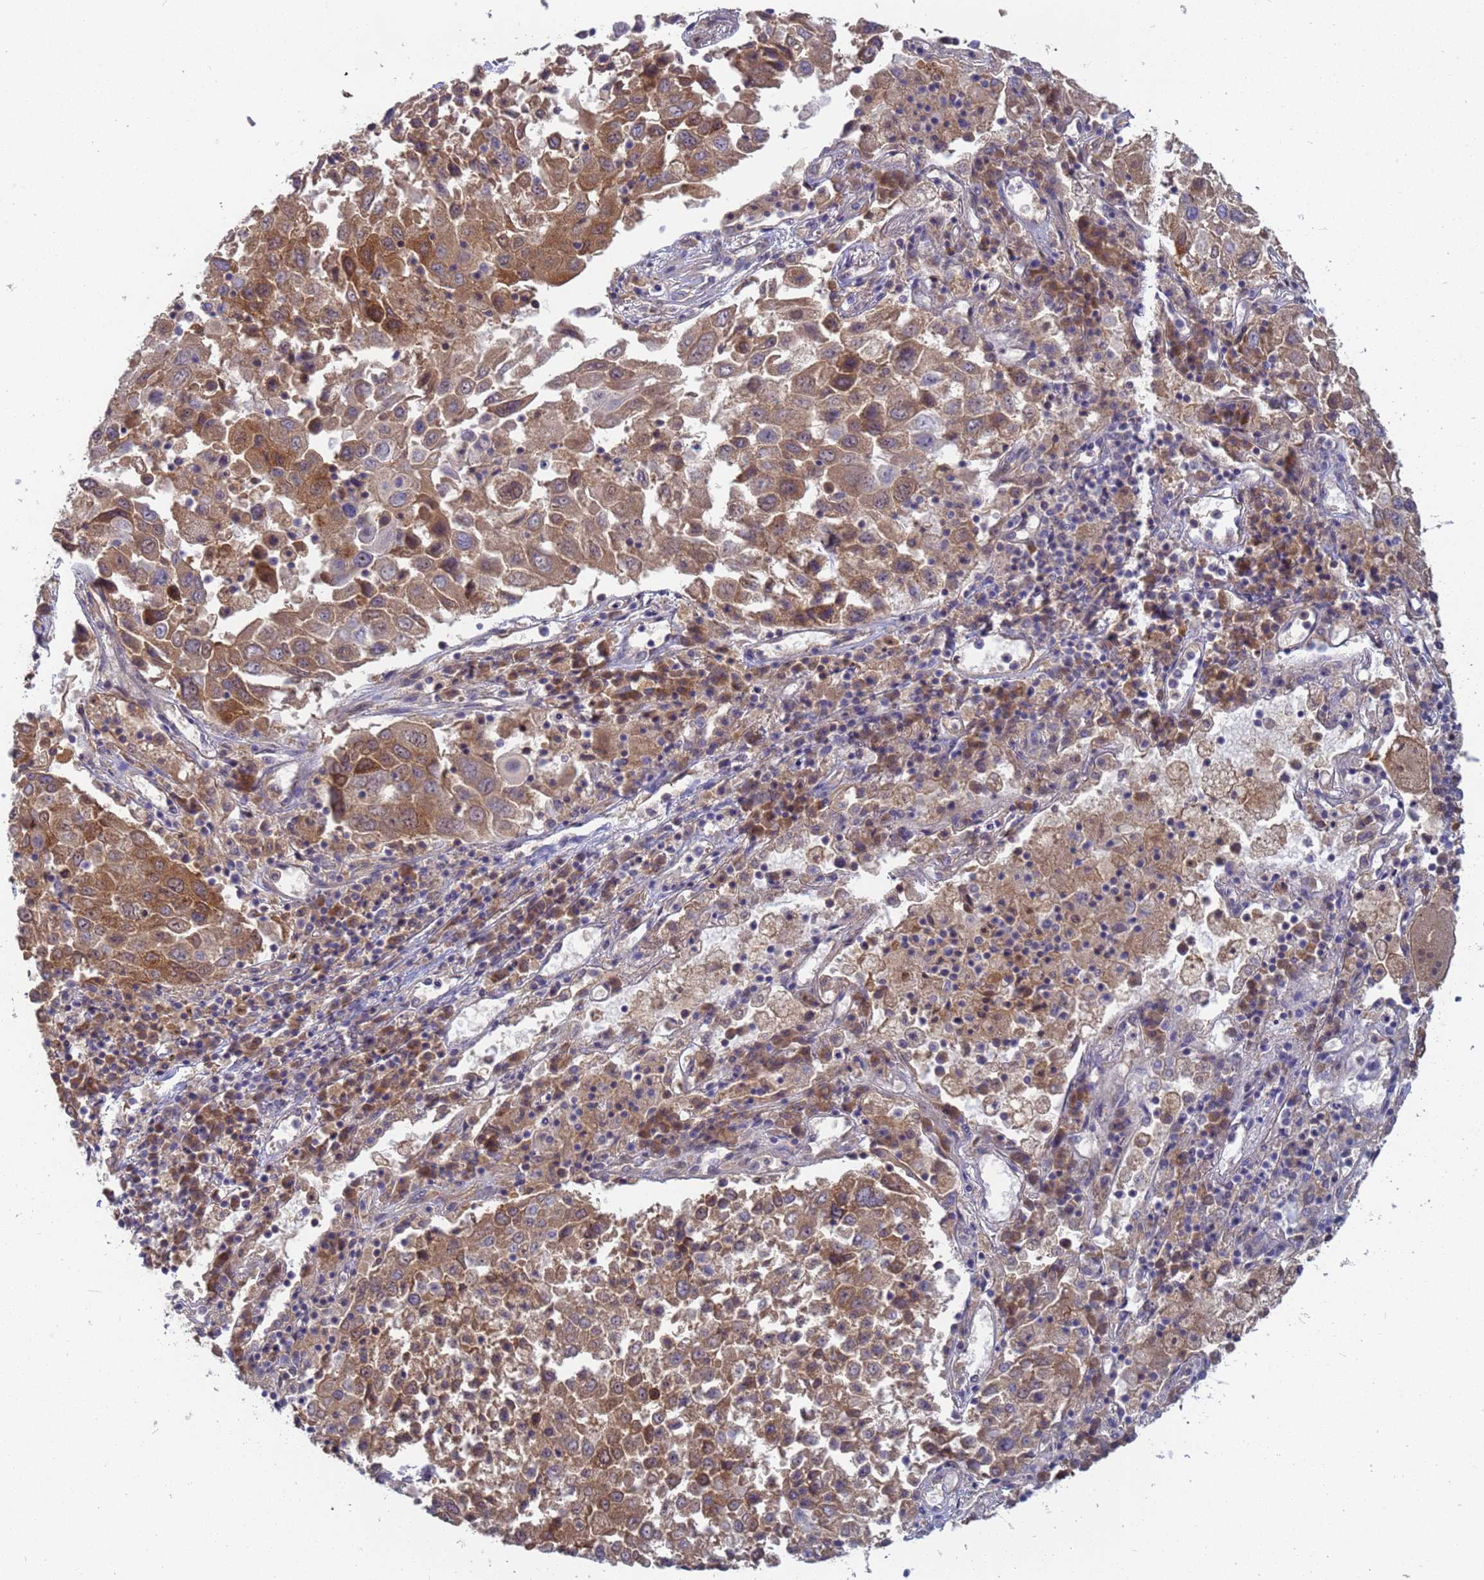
{"staining": {"intensity": "moderate", "quantity": ">75%", "location": "cytoplasmic/membranous"}, "tissue": "lung cancer", "cell_type": "Tumor cells", "image_type": "cancer", "snomed": [{"axis": "morphology", "description": "Squamous cell carcinoma, NOS"}, {"axis": "topography", "description": "Lung"}], "caption": "A brown stain highlights moderate cytoplasmic/membranous positivity of a protein in human lung squamous cell carcinoma tumor cells. (Stains: DAB in brown, nuclei in blue, Microscopy: brightfield microscopy at high magnification).", "gene": "SHARPIN", "patient": {"sex": "male", "age": 65}}